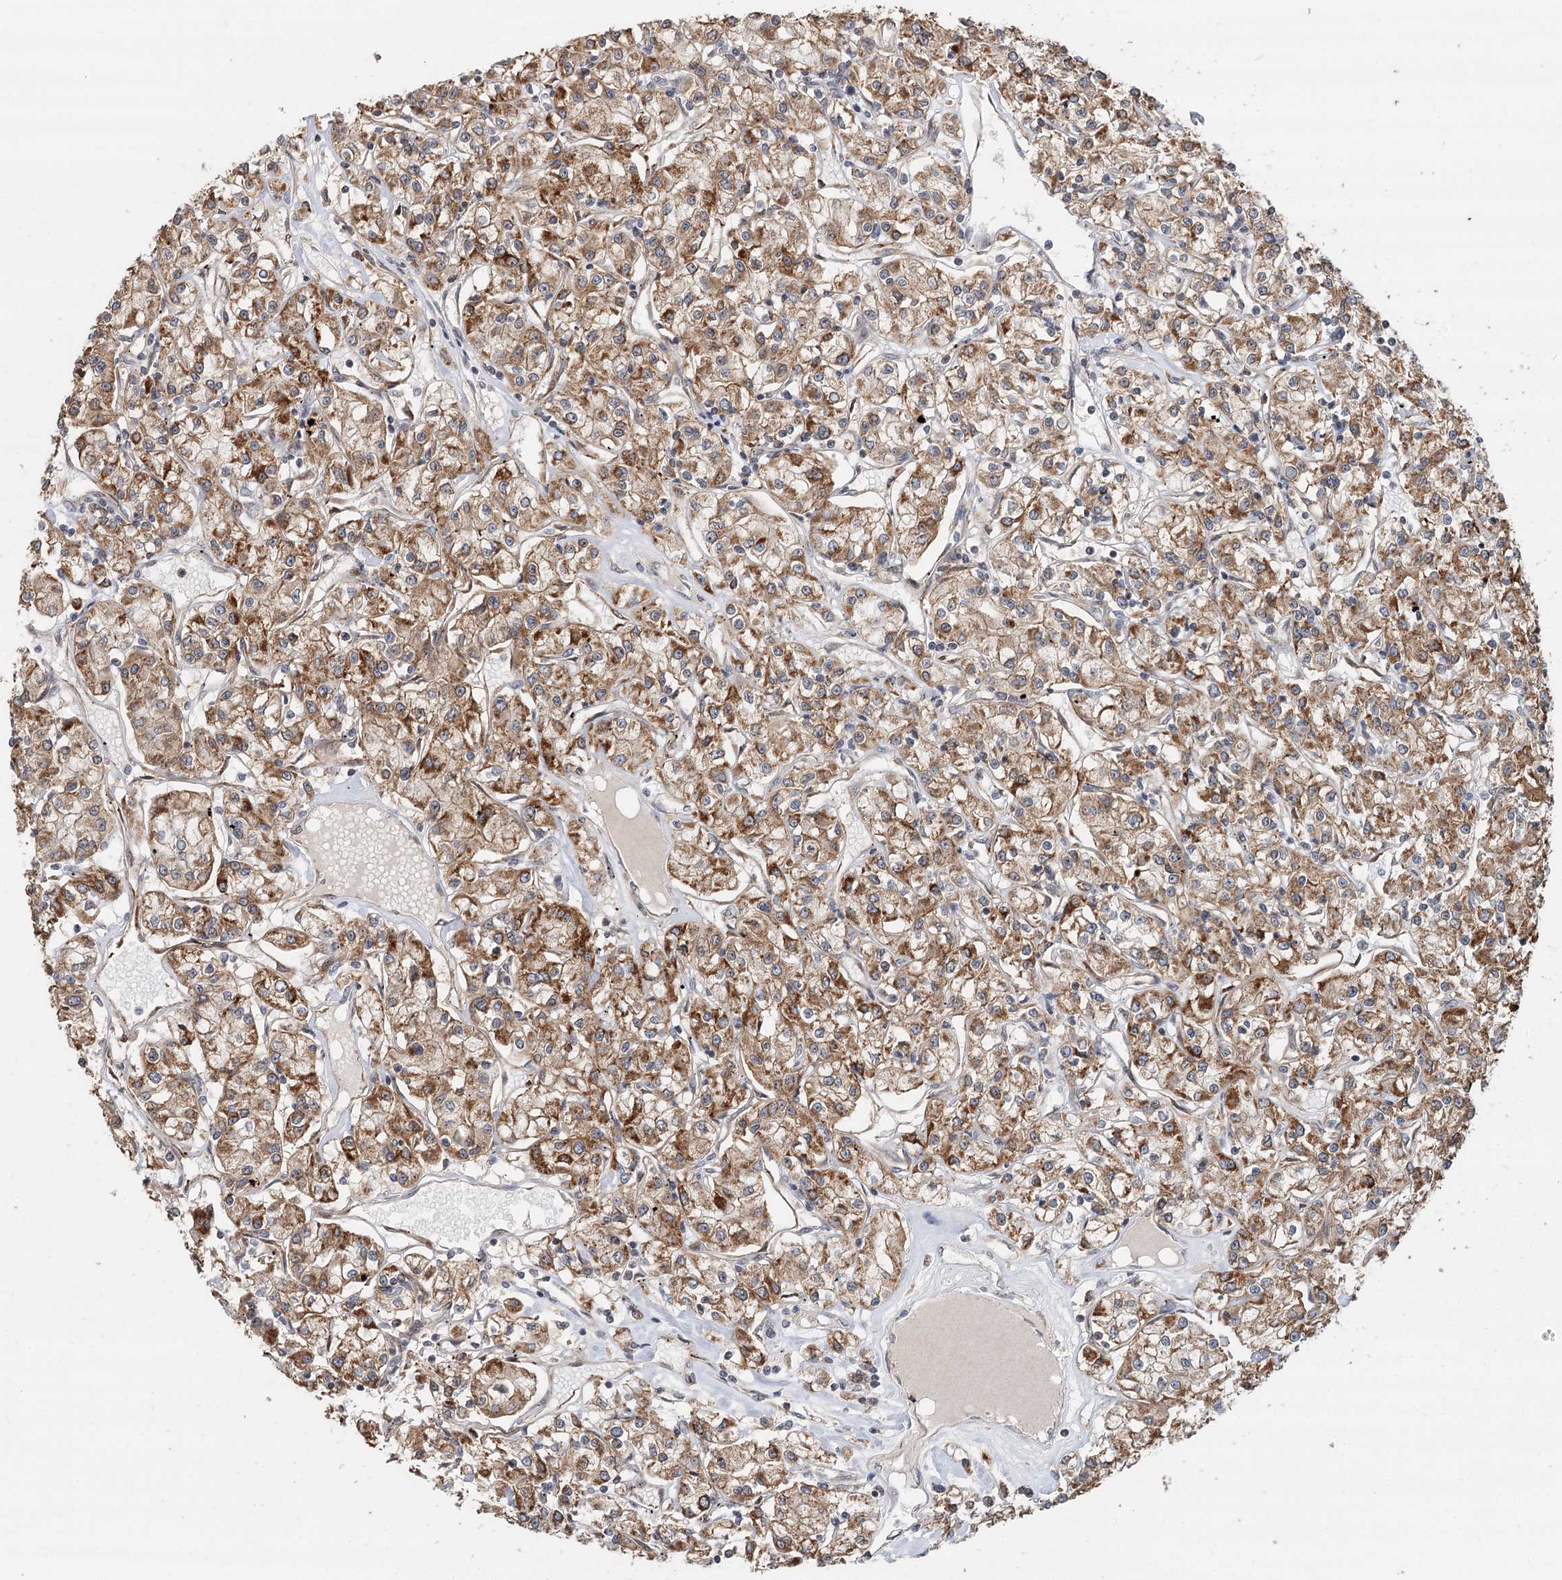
{"staining": {"intensity": "moderate", "quantity": ">75%", "location": "cytoplasmic/membranous"}, "tissue": "renal cancer", "cell_type": "Tumor cells", "image_type": "cancer", "snomed": [{"axis": "morphology", "description": "Adenocarcinoma, NOS"}, {"axis": "topography", "description": "Kidney"}], "caption": "Renal cancer (adenocarcinoma) stained for a protein (brown) displays moderate cytoplasmic/membranous positive positivity in about >75% of tumor cells.", "gene": "RNF111", "patient": {"sex": "female", "age": 59}}